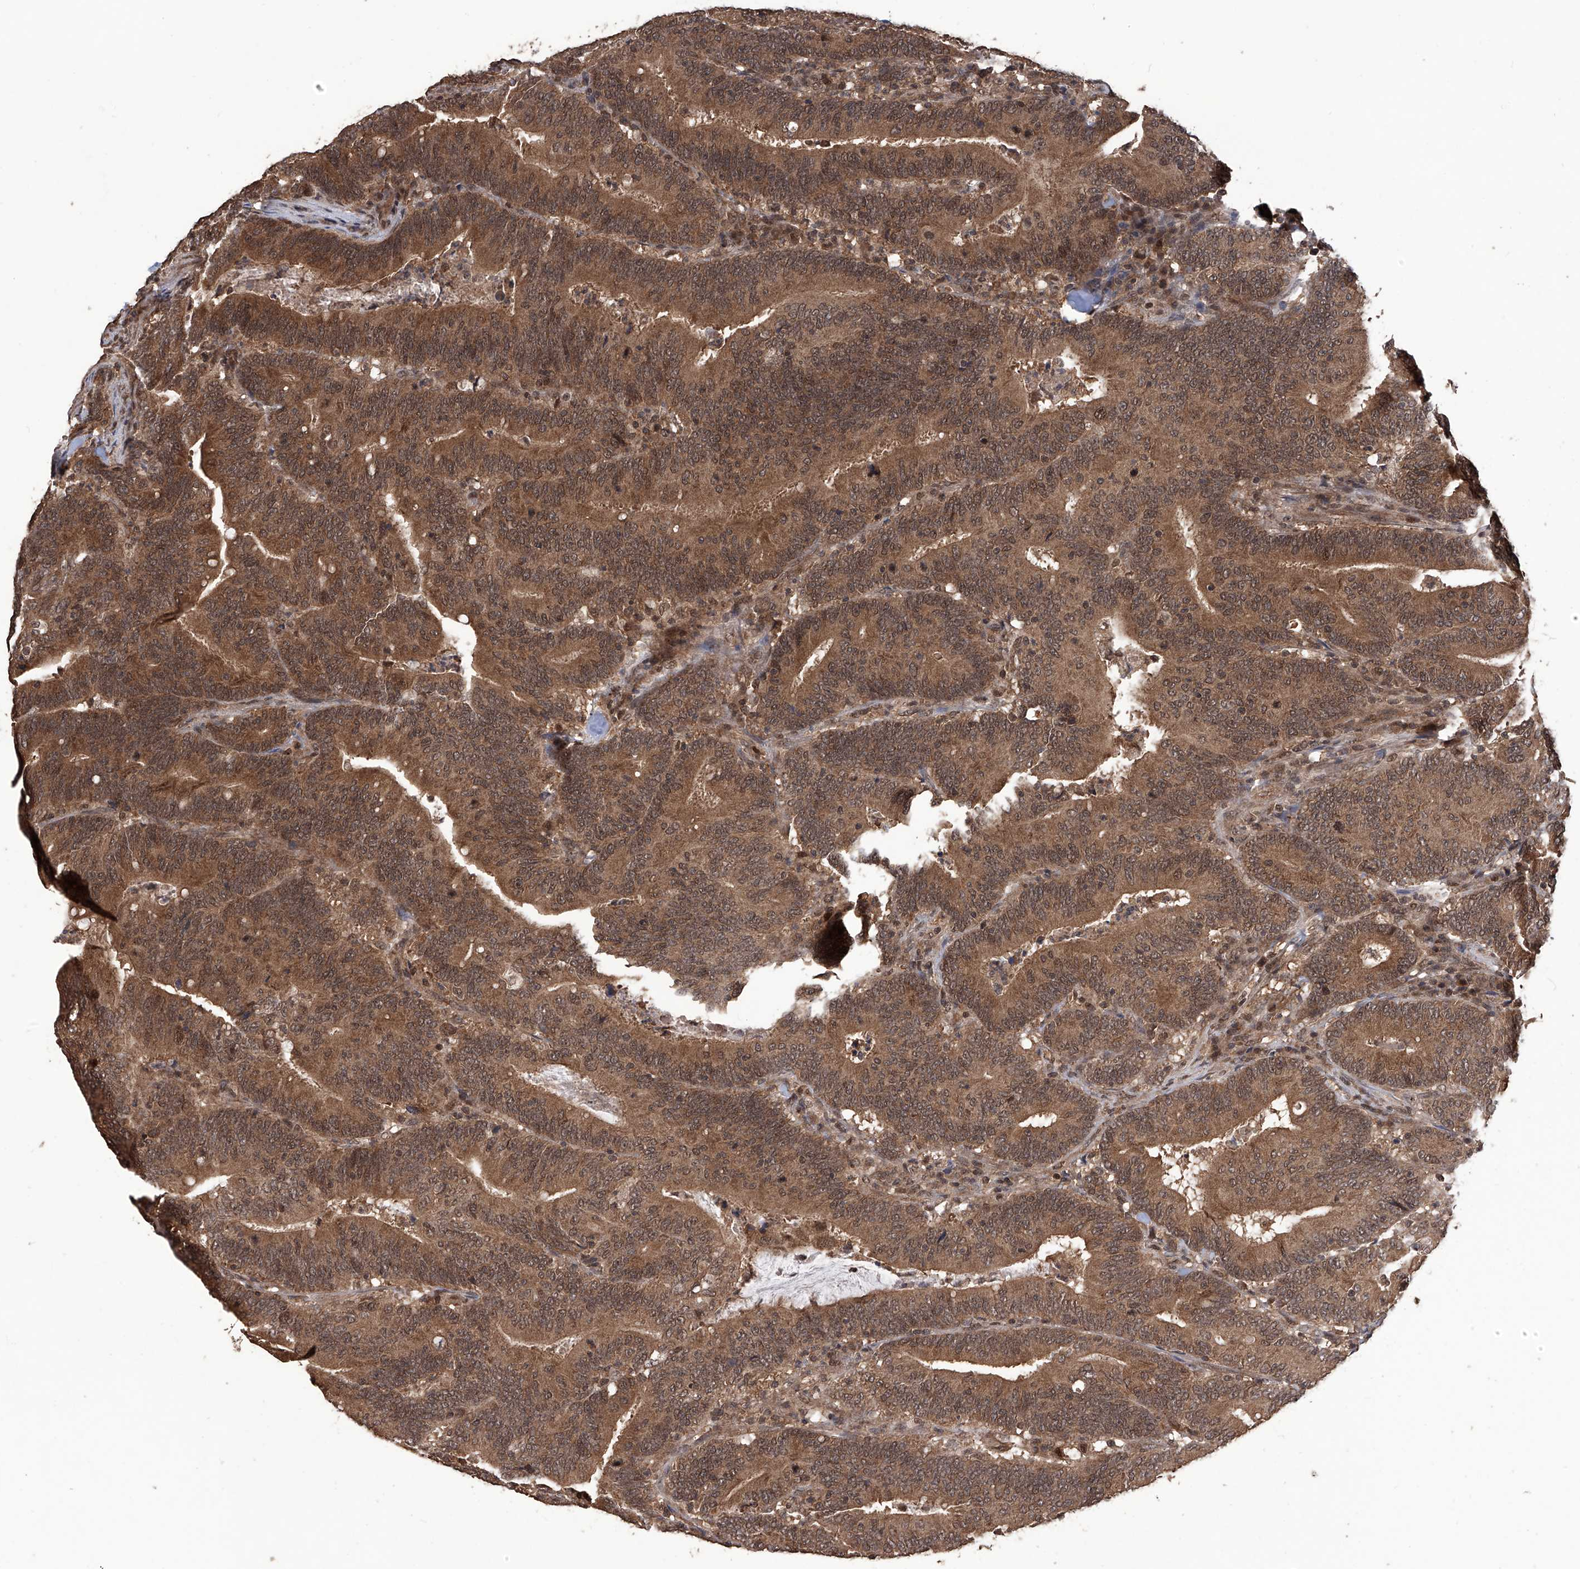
{"staining": {"intensity": "moderate", "quantity": ">75%", "location": "cytoplasmic/membranous,nuclear"}, "tissue": "colorectal cancer", "cell_type": "Tumor cells", "image_type": "cancer", "snomed": [{"axis": "morphology", "description": "Adenocarcinoma, NOS"}, {"axis": "topography", "description": "Colon"}], "caption": "Immunohistochemical staining of human adenocarcinoma (colorectal) reveals medium levels of moderate cytoplasmic/membranous and nuclear protein staining in approximately >75% of tumor cells.", "gene": "LYSMD4", "patient": {"sex": "female", "age": 66}}